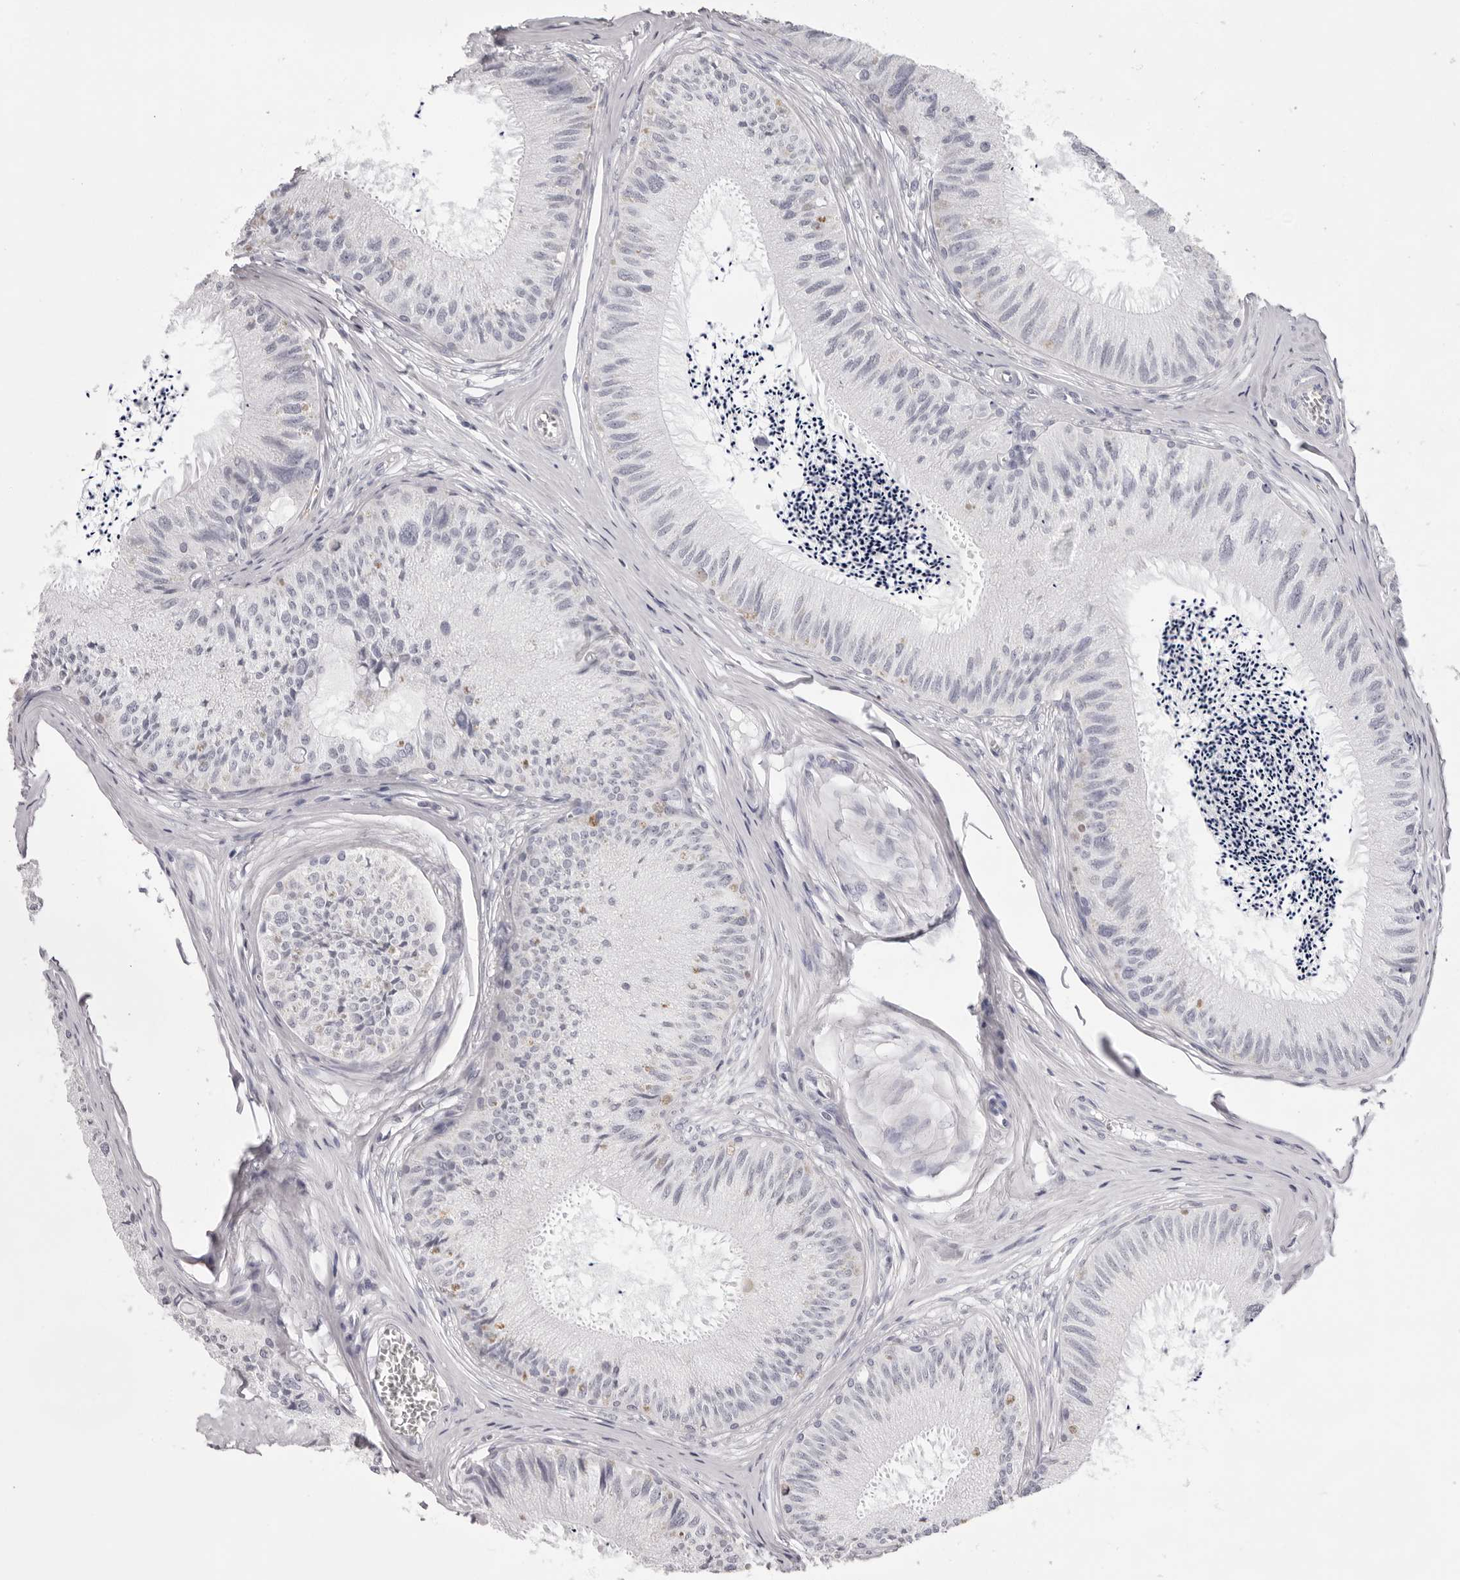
{"staining": {"intensity": "negative", "quantity": "none", "location": "none"}, "tissue": "epididymis", "cell_type": "Glandular cells", "image_type": "normal", "snomed": [{"axis": "morphology", "description": "Normal tissue, NOS"}, {"axis": "topography", "description": "Epididymis"}], "caption": "This micrograph is of unremarkable epididymis stained with immunohistochemistry (IHC) to label a protein in brown with the nuclei are counter-stained blue. There is no positivity in glandular cells. (DAB immunohistochemistry (IHC), high magnification).", "gene": "SPTA1", "patient": {"sex": "male", "age": 79}}